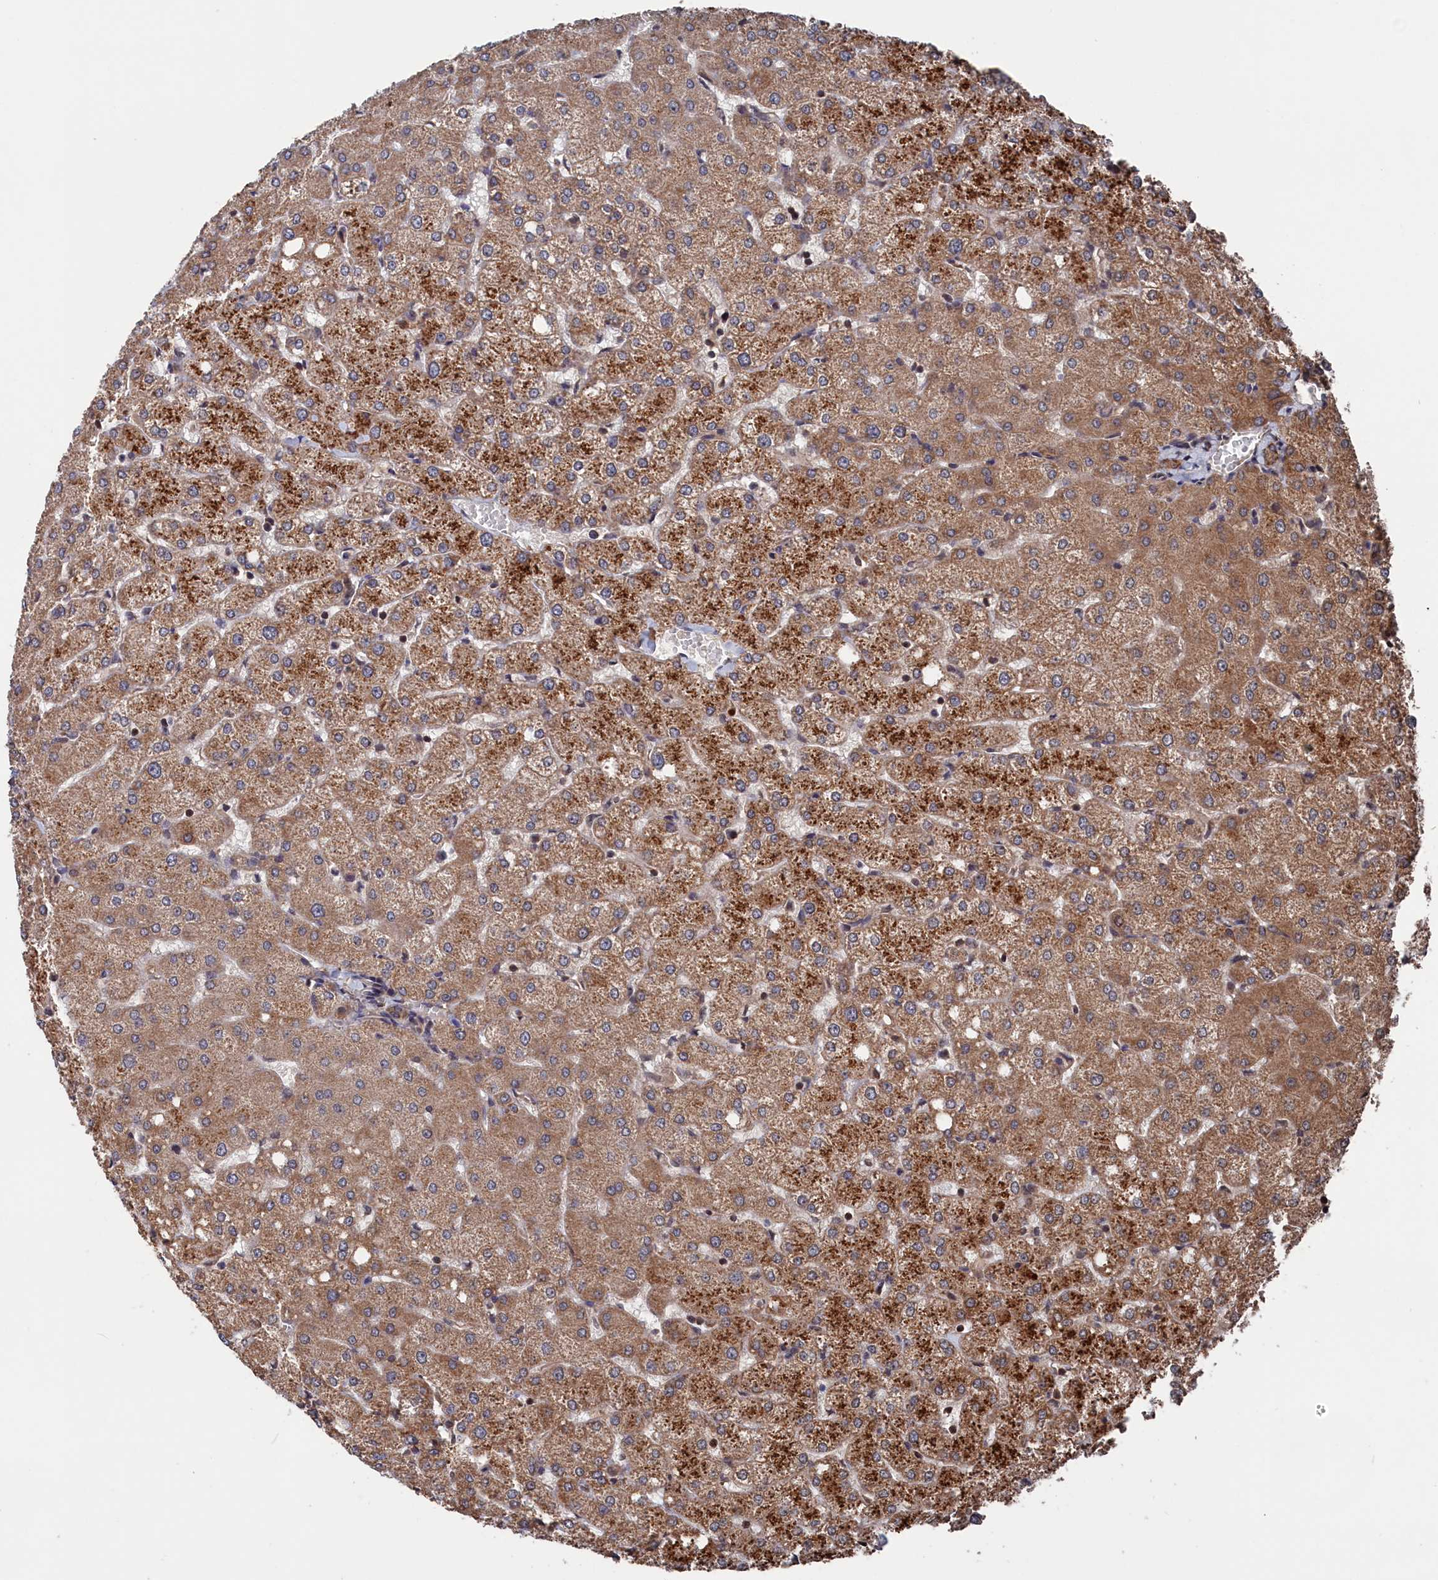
{"staining": {"intensity": "moderate", "quantity": ">75%", "location": "cytoplasmic/membranous"}, "tissue": "liver", "cell_type": "Cholangiocytes", "image_type": "normal", "snomed": [{"axis": "morphology", "description": "Normal tissue, NOS"}, {"axis": "topography", "description": "Liver"}], "caption": "The photomicrograph exhibits immunohistochemical staining of normal liver. There is moderate cytoplasmic/membranous positivity is appreciated in about >75% of cholangiocytes.", "gene": "PDE12", "patient": {"sex": "female", "age": 54}}